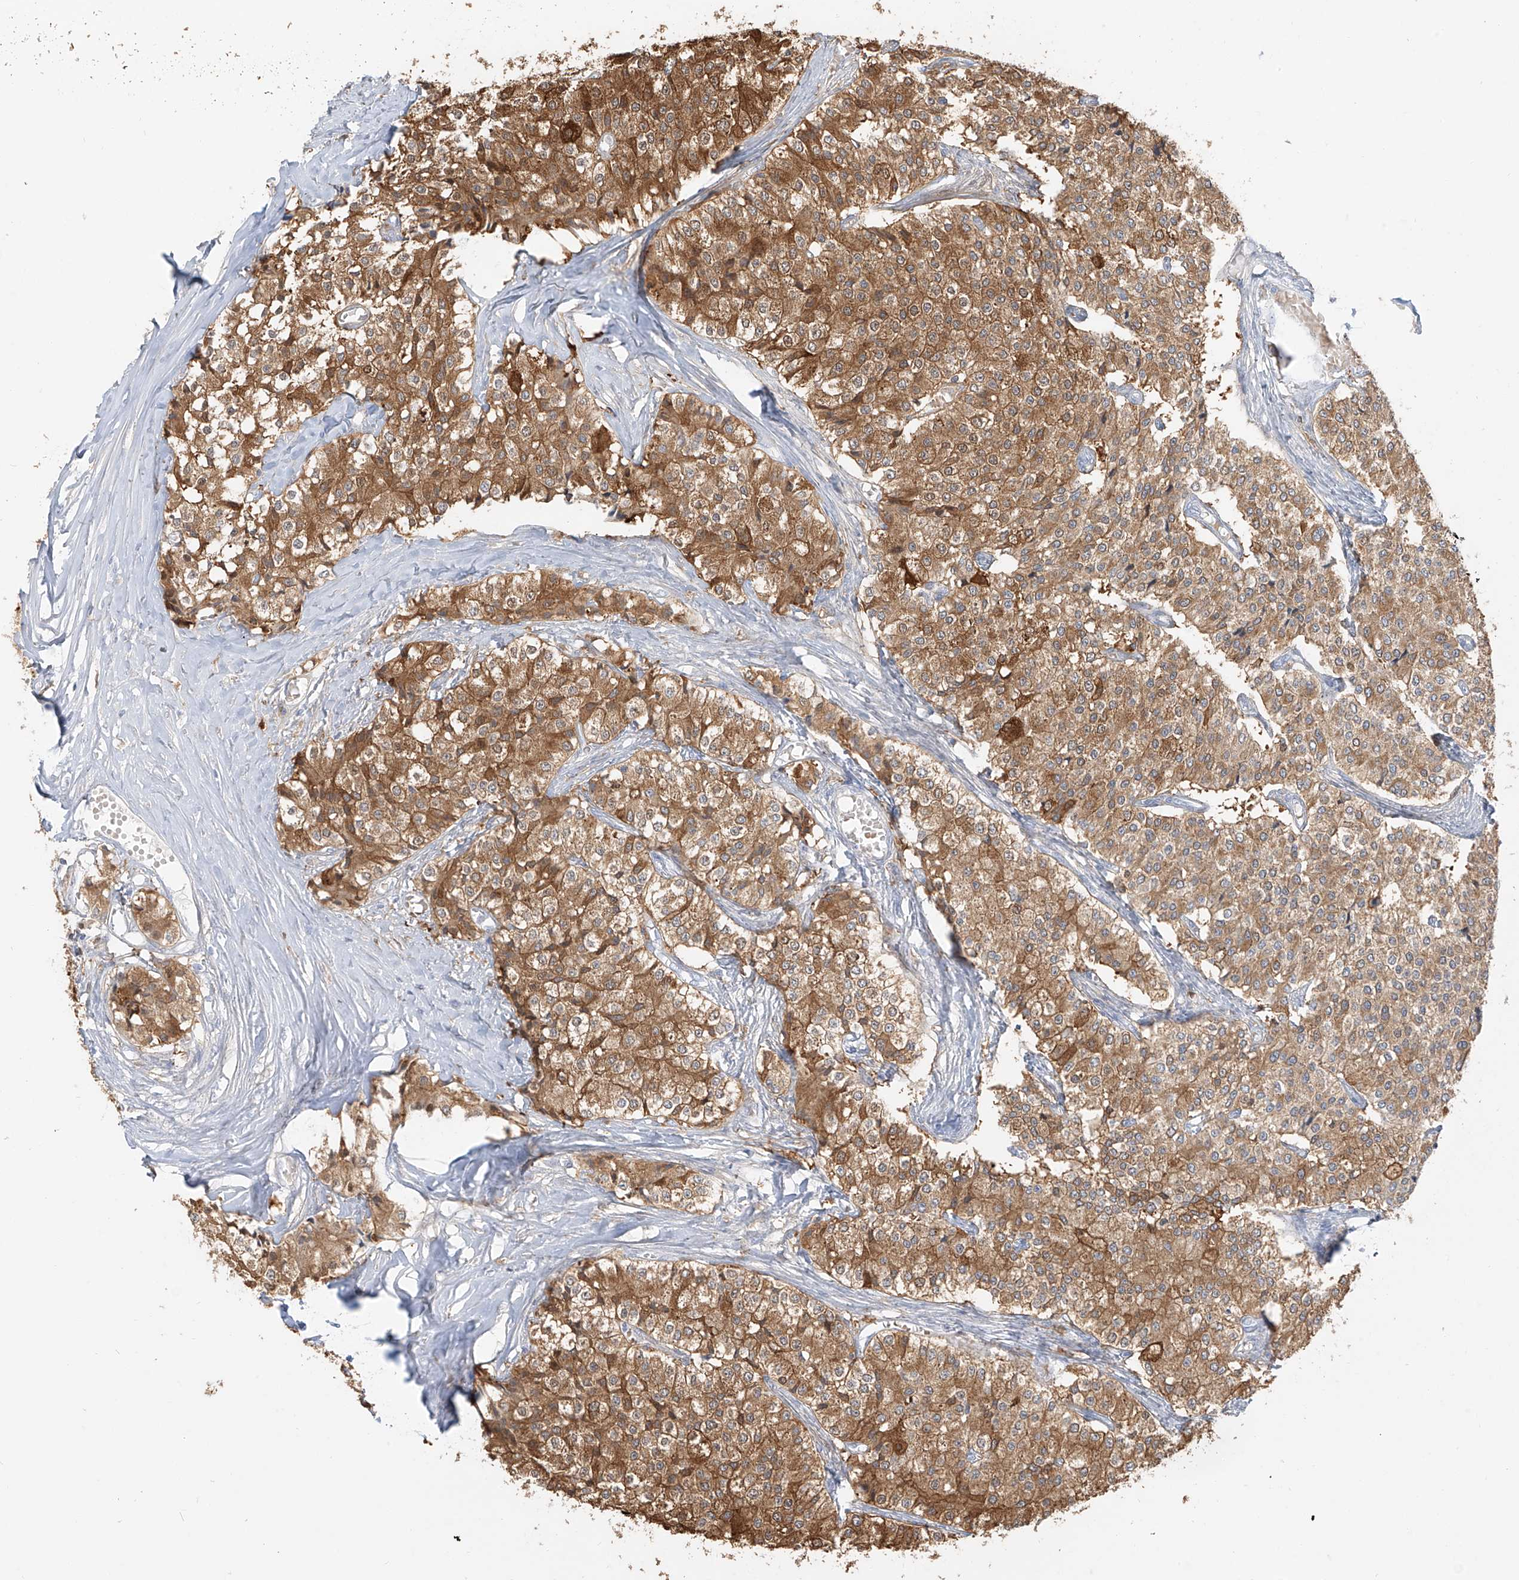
{"staining": {"intensity": "strong", "quantity": ">75%", "location": "cytoplasmic/membranous"}, "tissue": "carcinoid", "cell_type": "Tumor cells", "image_type": "cancer", "snomed": [{"axis": "morphology", "description": "Carcinoid, malignant, NOS"}, {"axis": "topography", "description": "Colon"}], "caption": "Protein analysis of carcinoid tissue exhibits strong cytoplasmic/membranous expression in about >75% of tumor cells.", "gene": "UPK1B", "patient": {"sex": "female", "age": 52}}